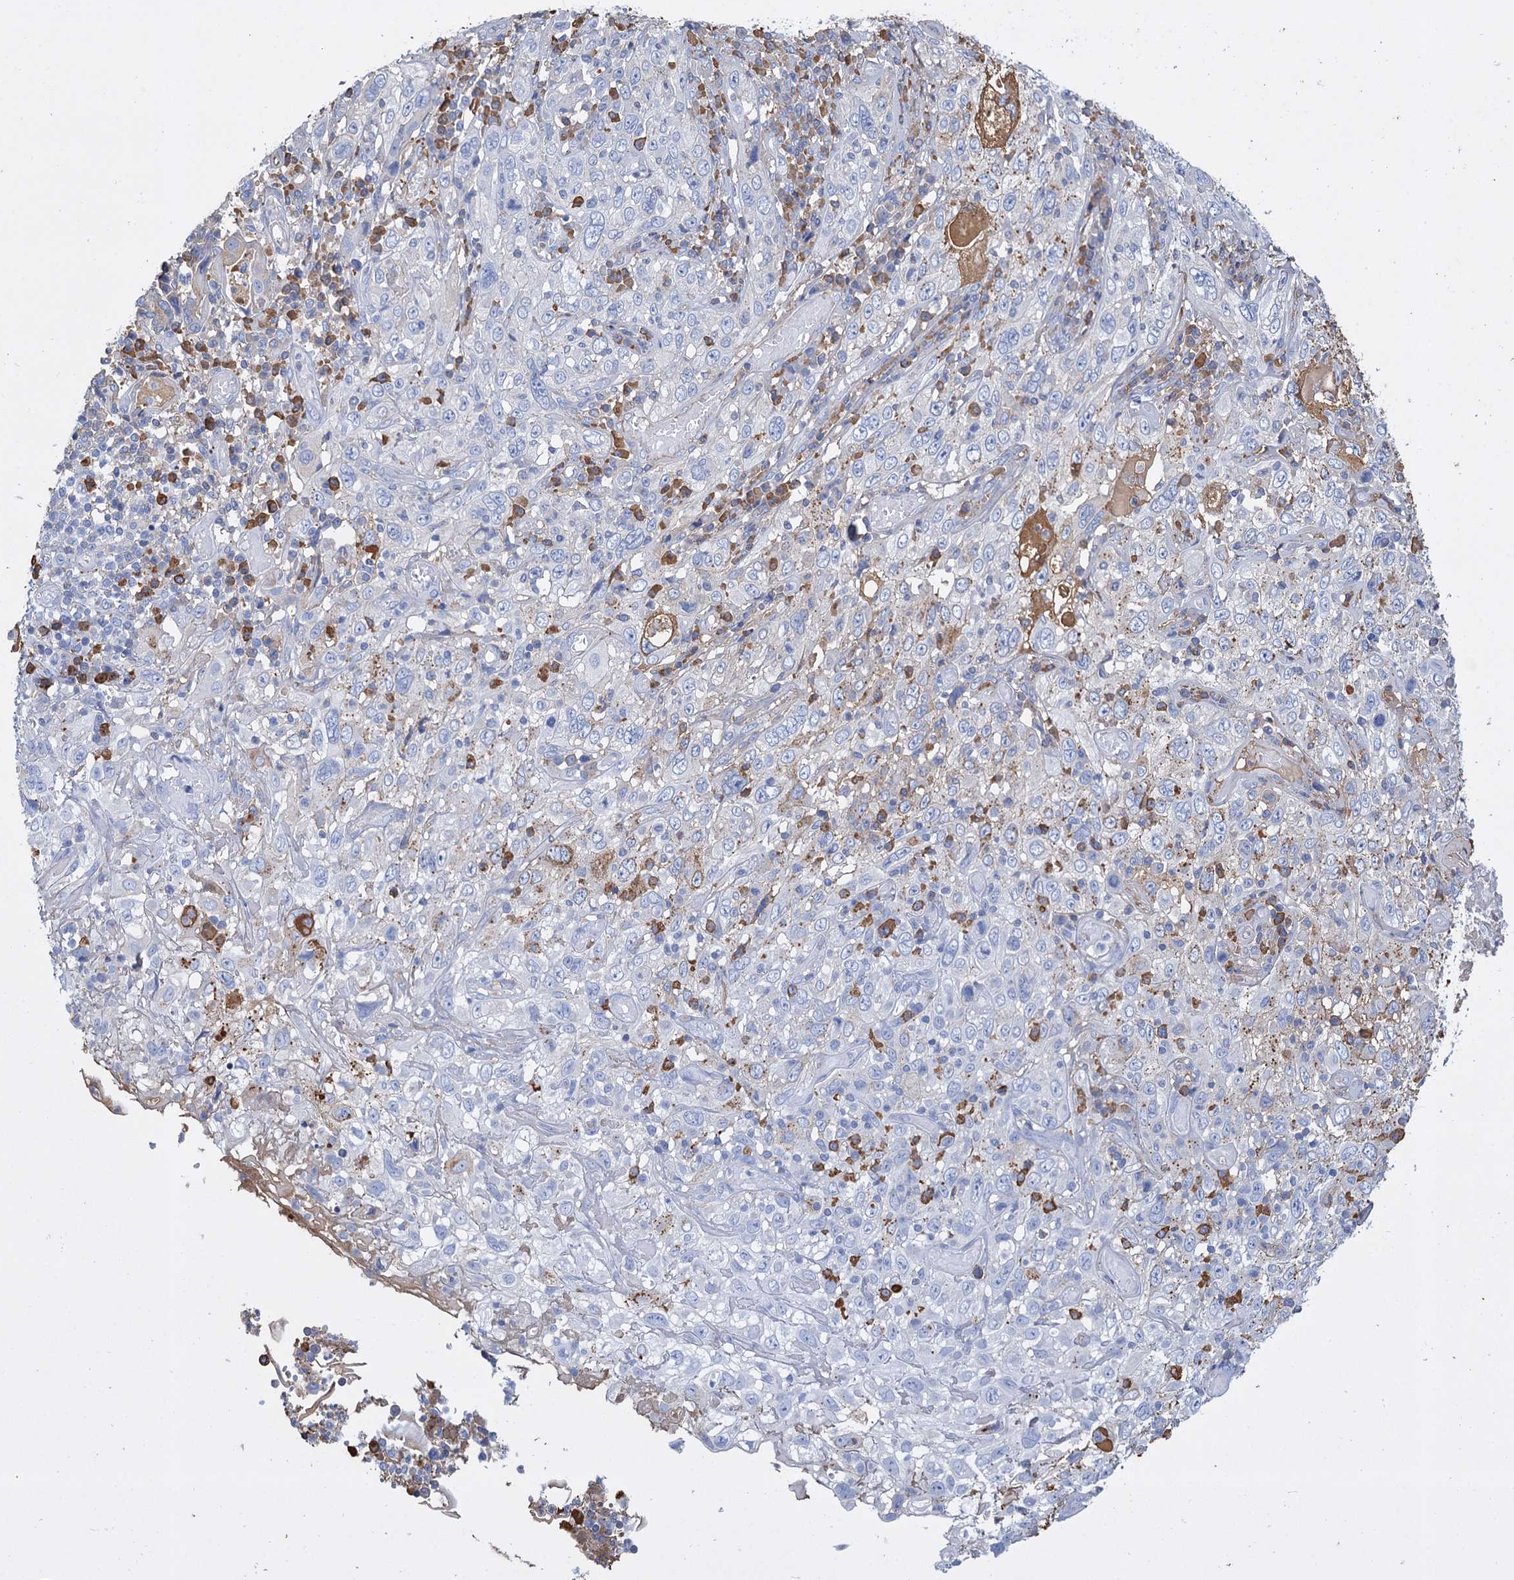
{"staining": {"intensity": "negative", "quantity": "none", "location": "none"}, "tissue": "cervical cancer", "cell_type": "Tumor cells", "image_type": "cancer", "snomed": [{"axis": "morphology", "description": "Squamous cell carcinoma, NOS"}, {"axis": "topography", "description": "Cervix"}], "caption": "An immunohistochemistry histopathology image of squamous cell carcinoma (cervical) is shown. There is no staining in tumor cells of squamous cell carcinoma (cervical).", "gene": "FBXW12", "patient": {"sex": "female", "age": 46}}